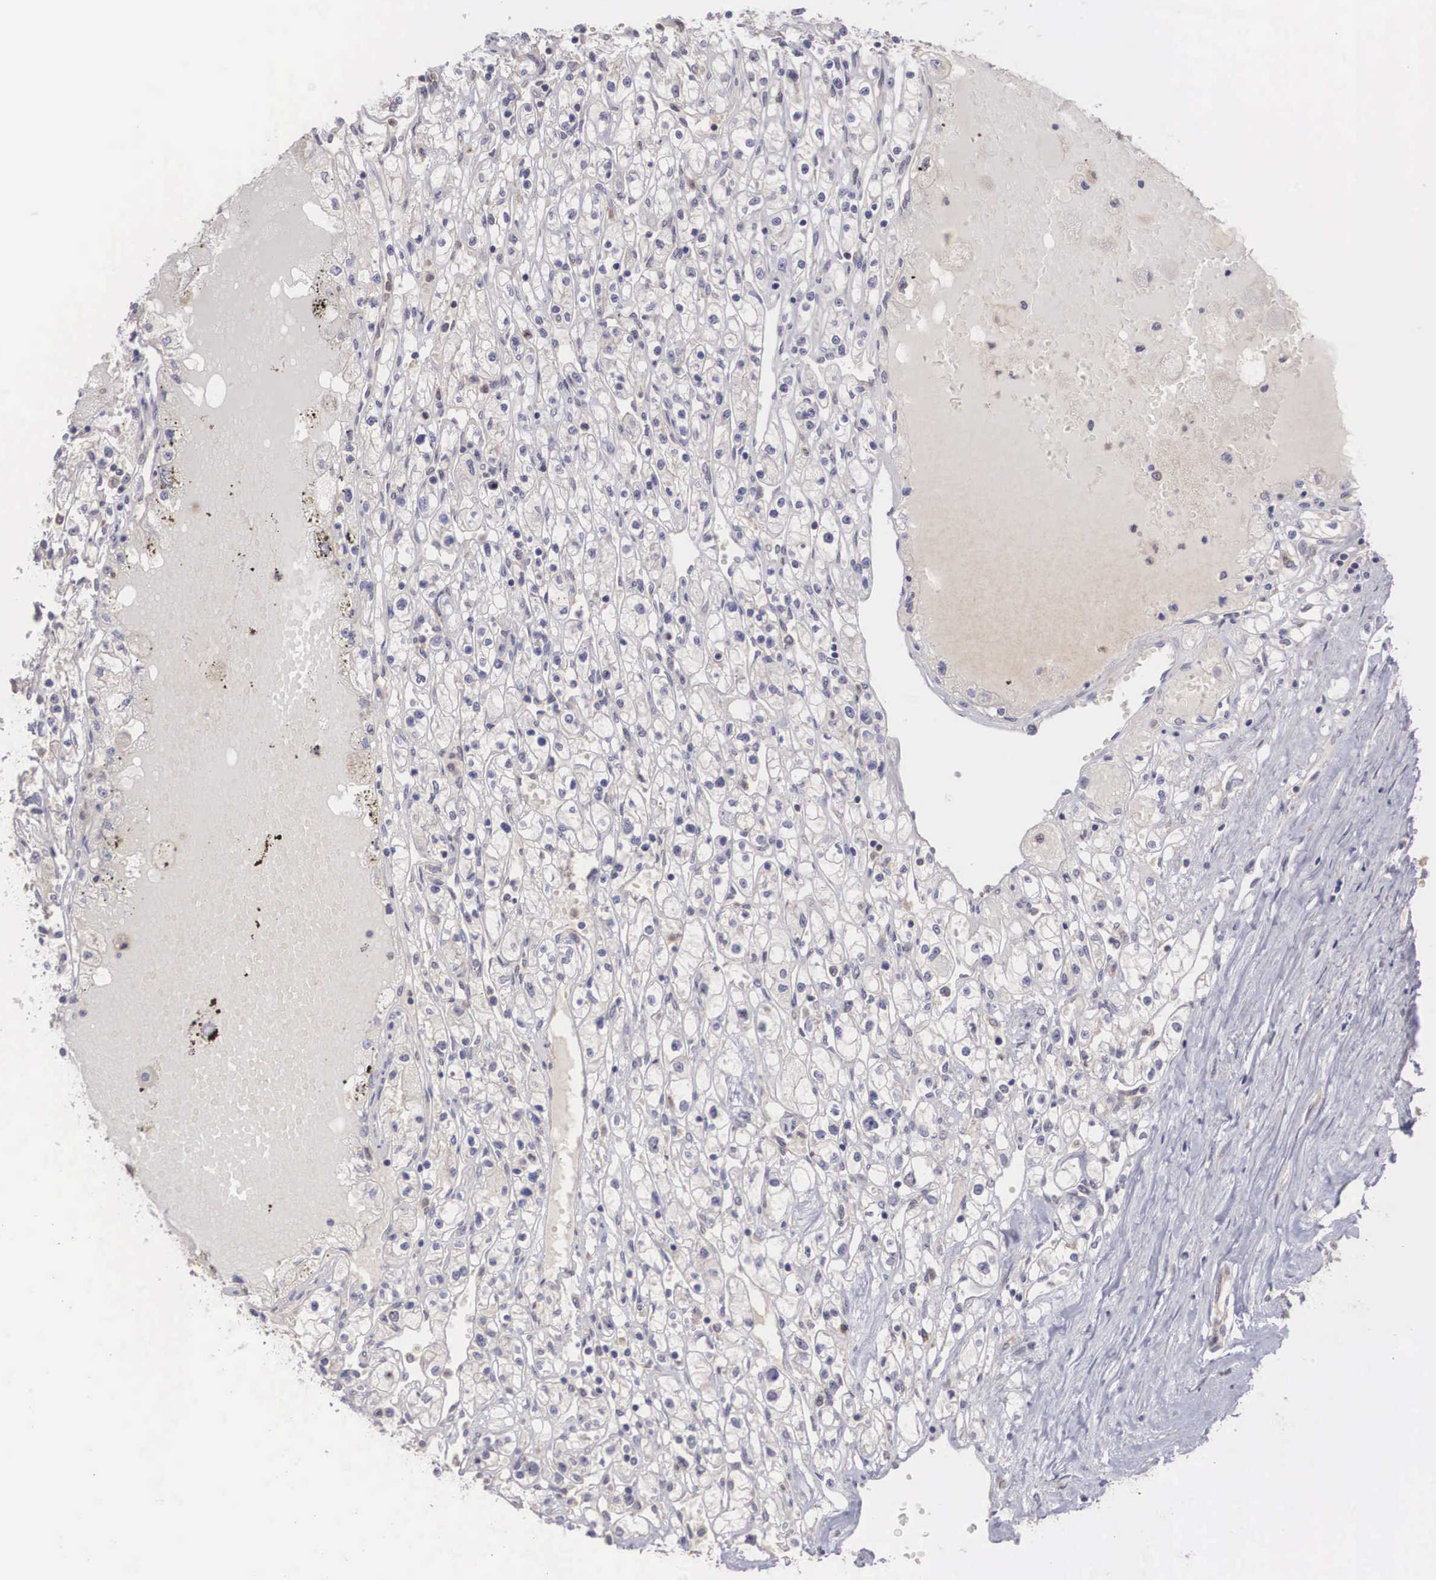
{"staining": {"intensity": "weak", "quantity": "<25%", "location": "cytoplasmic/membranous,nuclear"}, "tissue": "renal cancer", "cell_type": "Tumor cells", "image_type": "cancer", "snomed": [{"axis": "morphology", "description": "Adenocarcinoma, NOS"}, {"axis": "topography", "description": "Kidney"}], "caption": "Micrograph shows no protein staining in tumor cells of adenocarcinoma (renal) tissue. The staining was performed using DAB to visualize the protein expression in brown, while the nuclei were stained in blue with hematoxylin (Magnification: 20x).", "gene": "DNAJB7", "patient": {"sex": "male", "age": 56}}